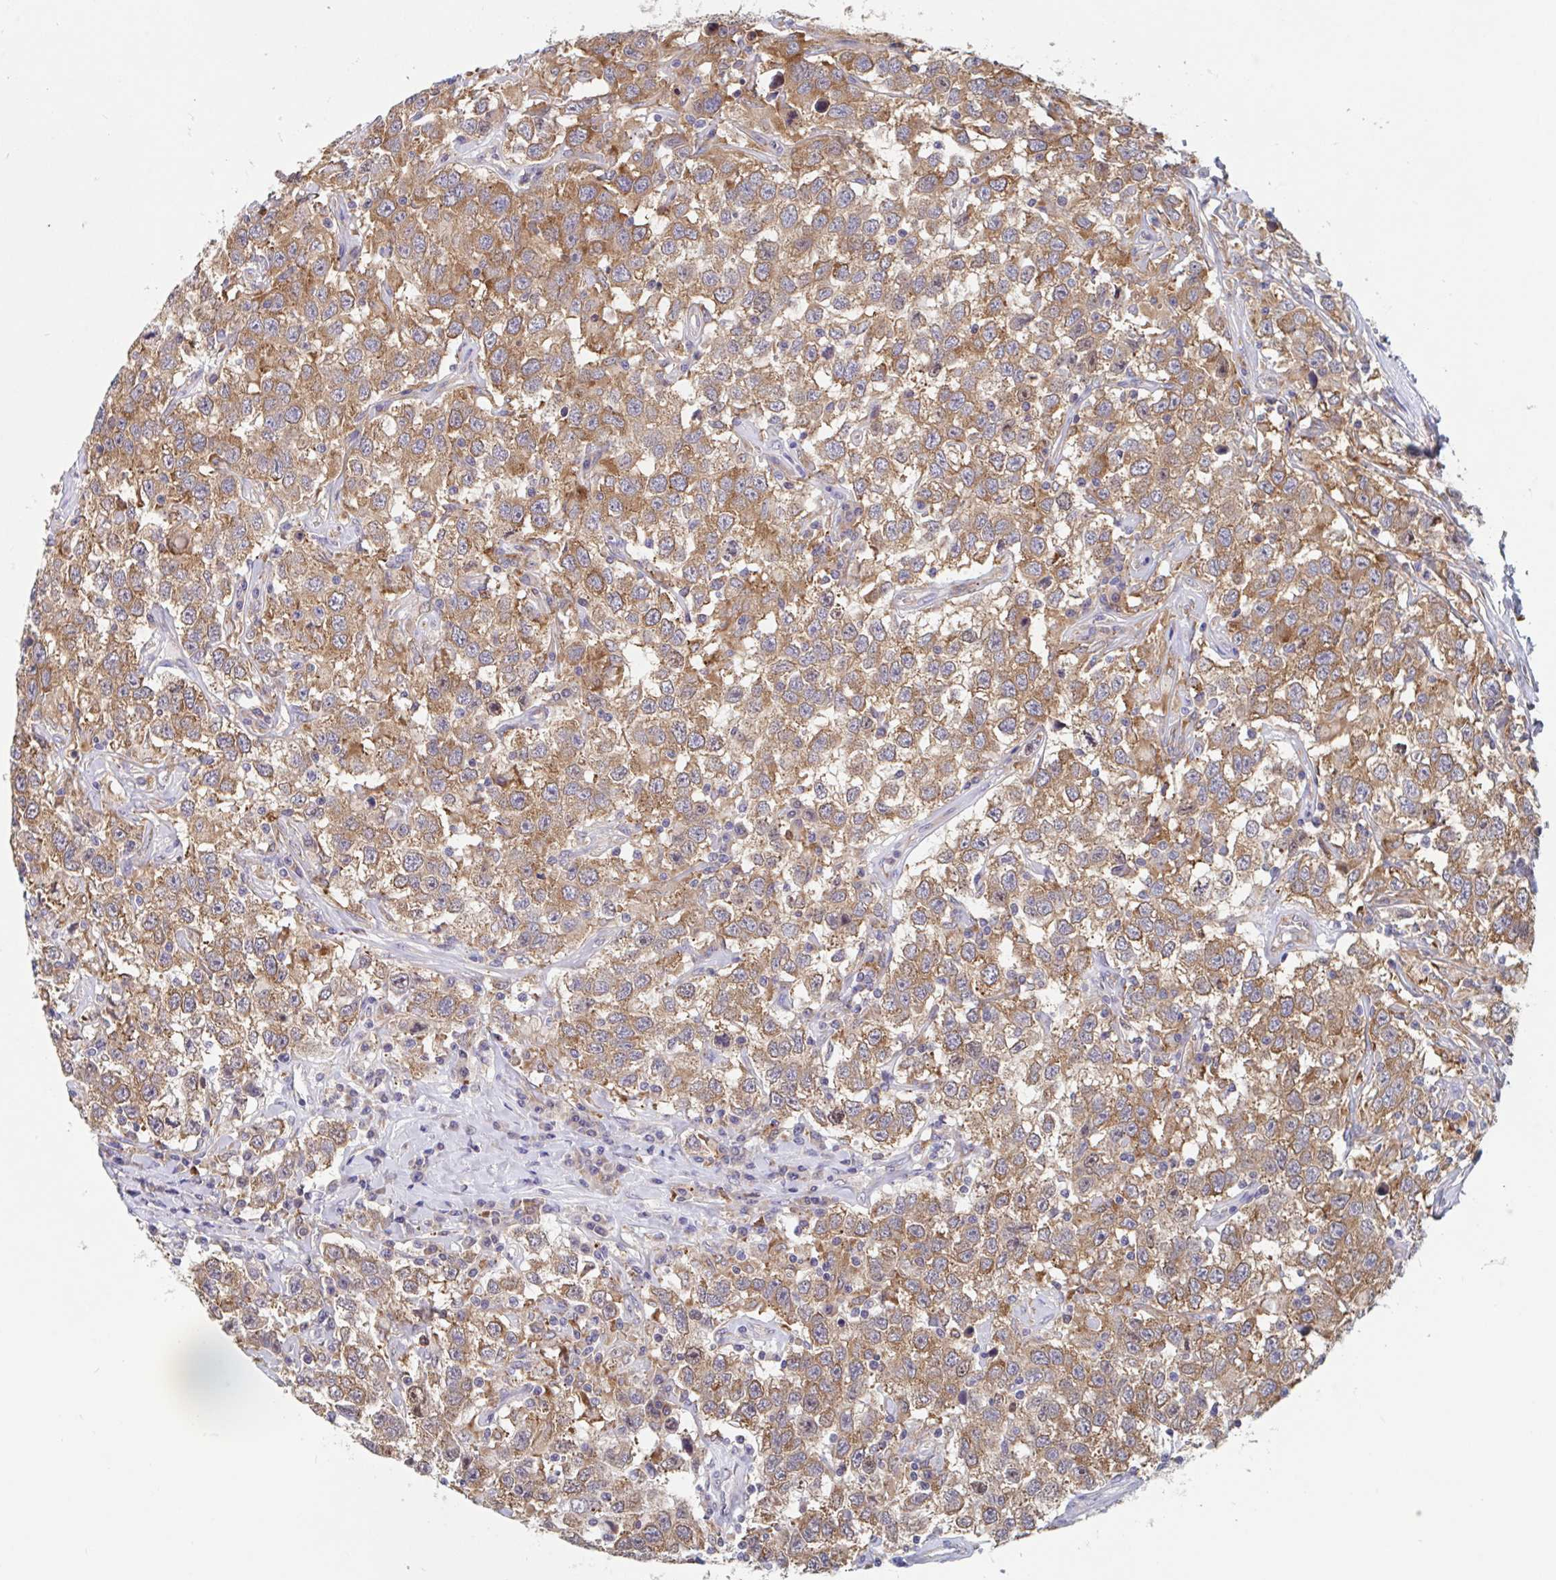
{"staining": {"intensity": "moderate", "quantity": ">75%", "location": "cytoplasmic/membranous"}, "tissue": "testis cancer", "cell_type": "Tumor cells", "image_type": "cancer", "snomed": [{"axis": "morphology", "description": "Seminoma, NOS"}, {"axis": "topography", "description": "Testis"}], "caption": "The image exhibits immunohistochemical staining of testis cancer (seminoma). There is moderate cytoplasmic/membranous staining is seen in about >75% of tumor cells. (IHC, brightfield microscopy, high magnification).", "gene": "SNX8", "patient": {"sex": "male", "age": 41}}